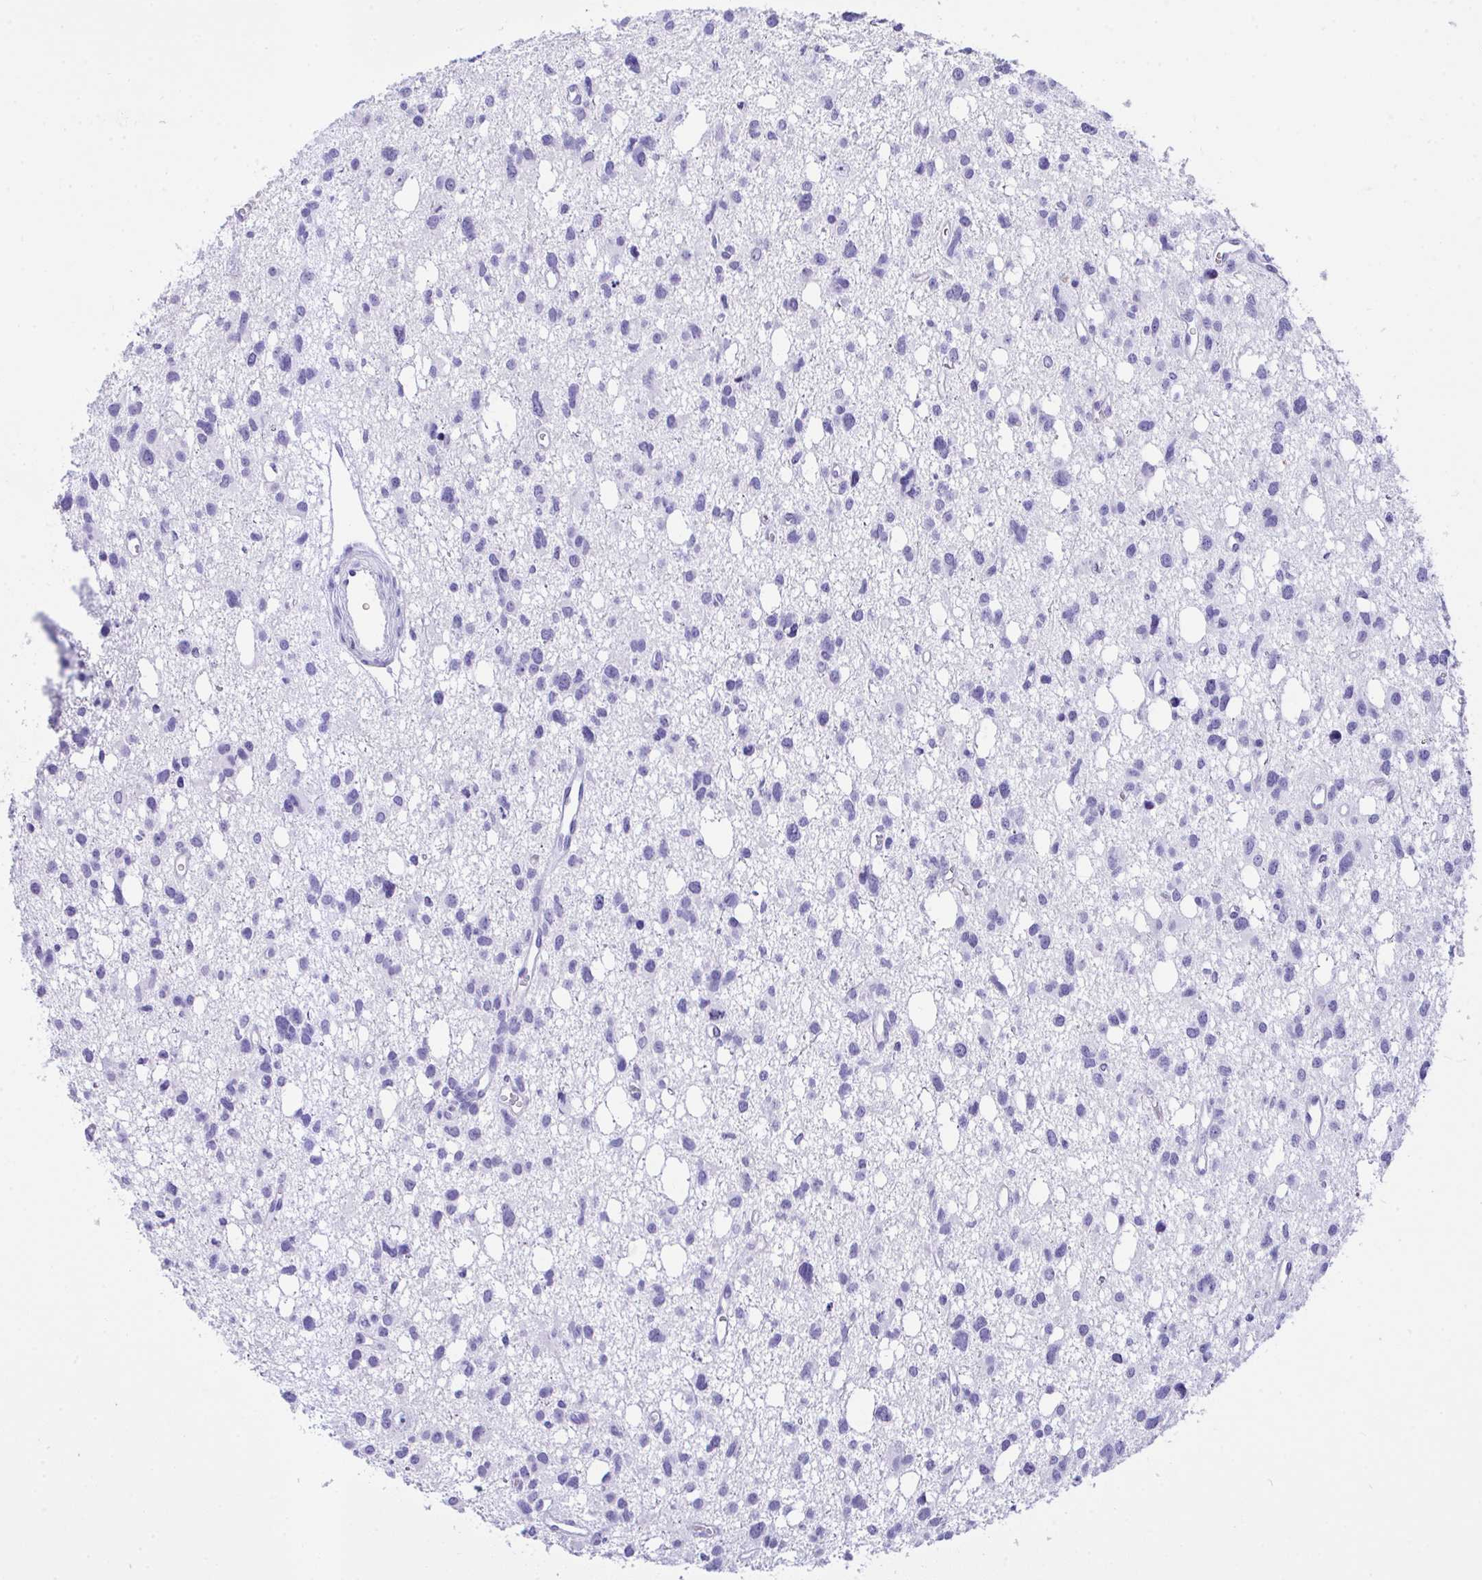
{"staining": {"intensity": "negative", "quantity": "none", "location": "none"}, "tissue": "glioma", "cell_type": "Tumor cells", "image_type": "cancer", "snomed": [{"axis": "morphology", "description": "Glioma, malignant, High grade"}, {"axis": "topography", "description": "Brain"}], "caption": "Human malignant glioma (high-grade) stained for a protein using immunohistochemistry exhibits no staining in tumor cells.", "gene": "AKR1D1", "patient": {"sex": "male", "age": 23}}